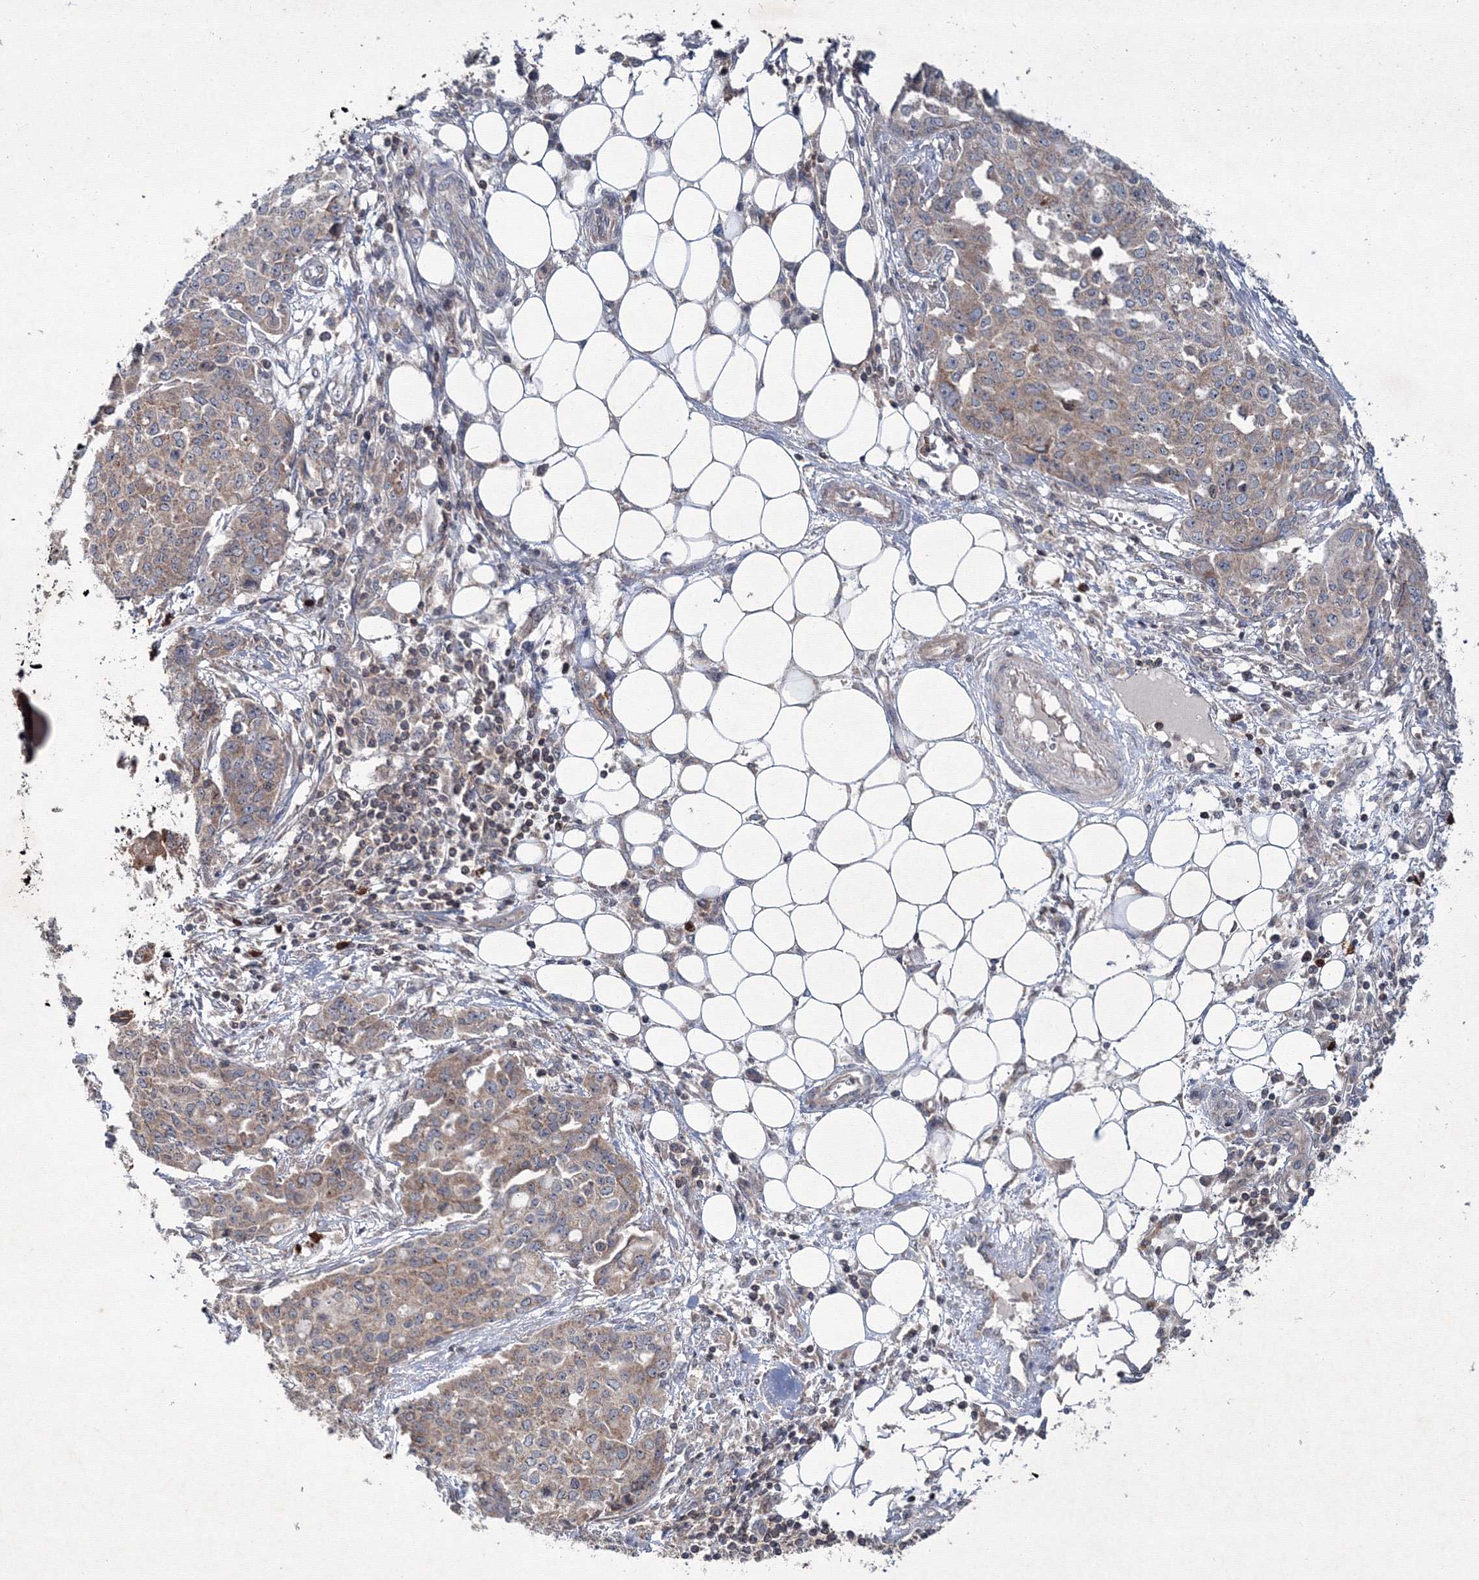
{"staining": {"intensity": "moderate", "quantity": "25%-75%", "location": "cytoplasmic/membranous"}, "tissue": "ovarian cancer", "cell_type": "Tumor cells", "image_type": "cancer", "snomed": [{"axis": "morphology", "description": "Cystadenocarcinoma, serous, NOS"}, {"axis": "topography", "description": "Soft tissue"}, {"axis": "topography", "description": "Ovary"}], "caption": "Ovarian cancer stained for a protein (brown) demonstrates moderate cytoplasmic/membranous positive positivity in approximately 25%-75% of tumor cells.", "gene": "MKRN2", "patient": {"sex": "female", "age": 57}}